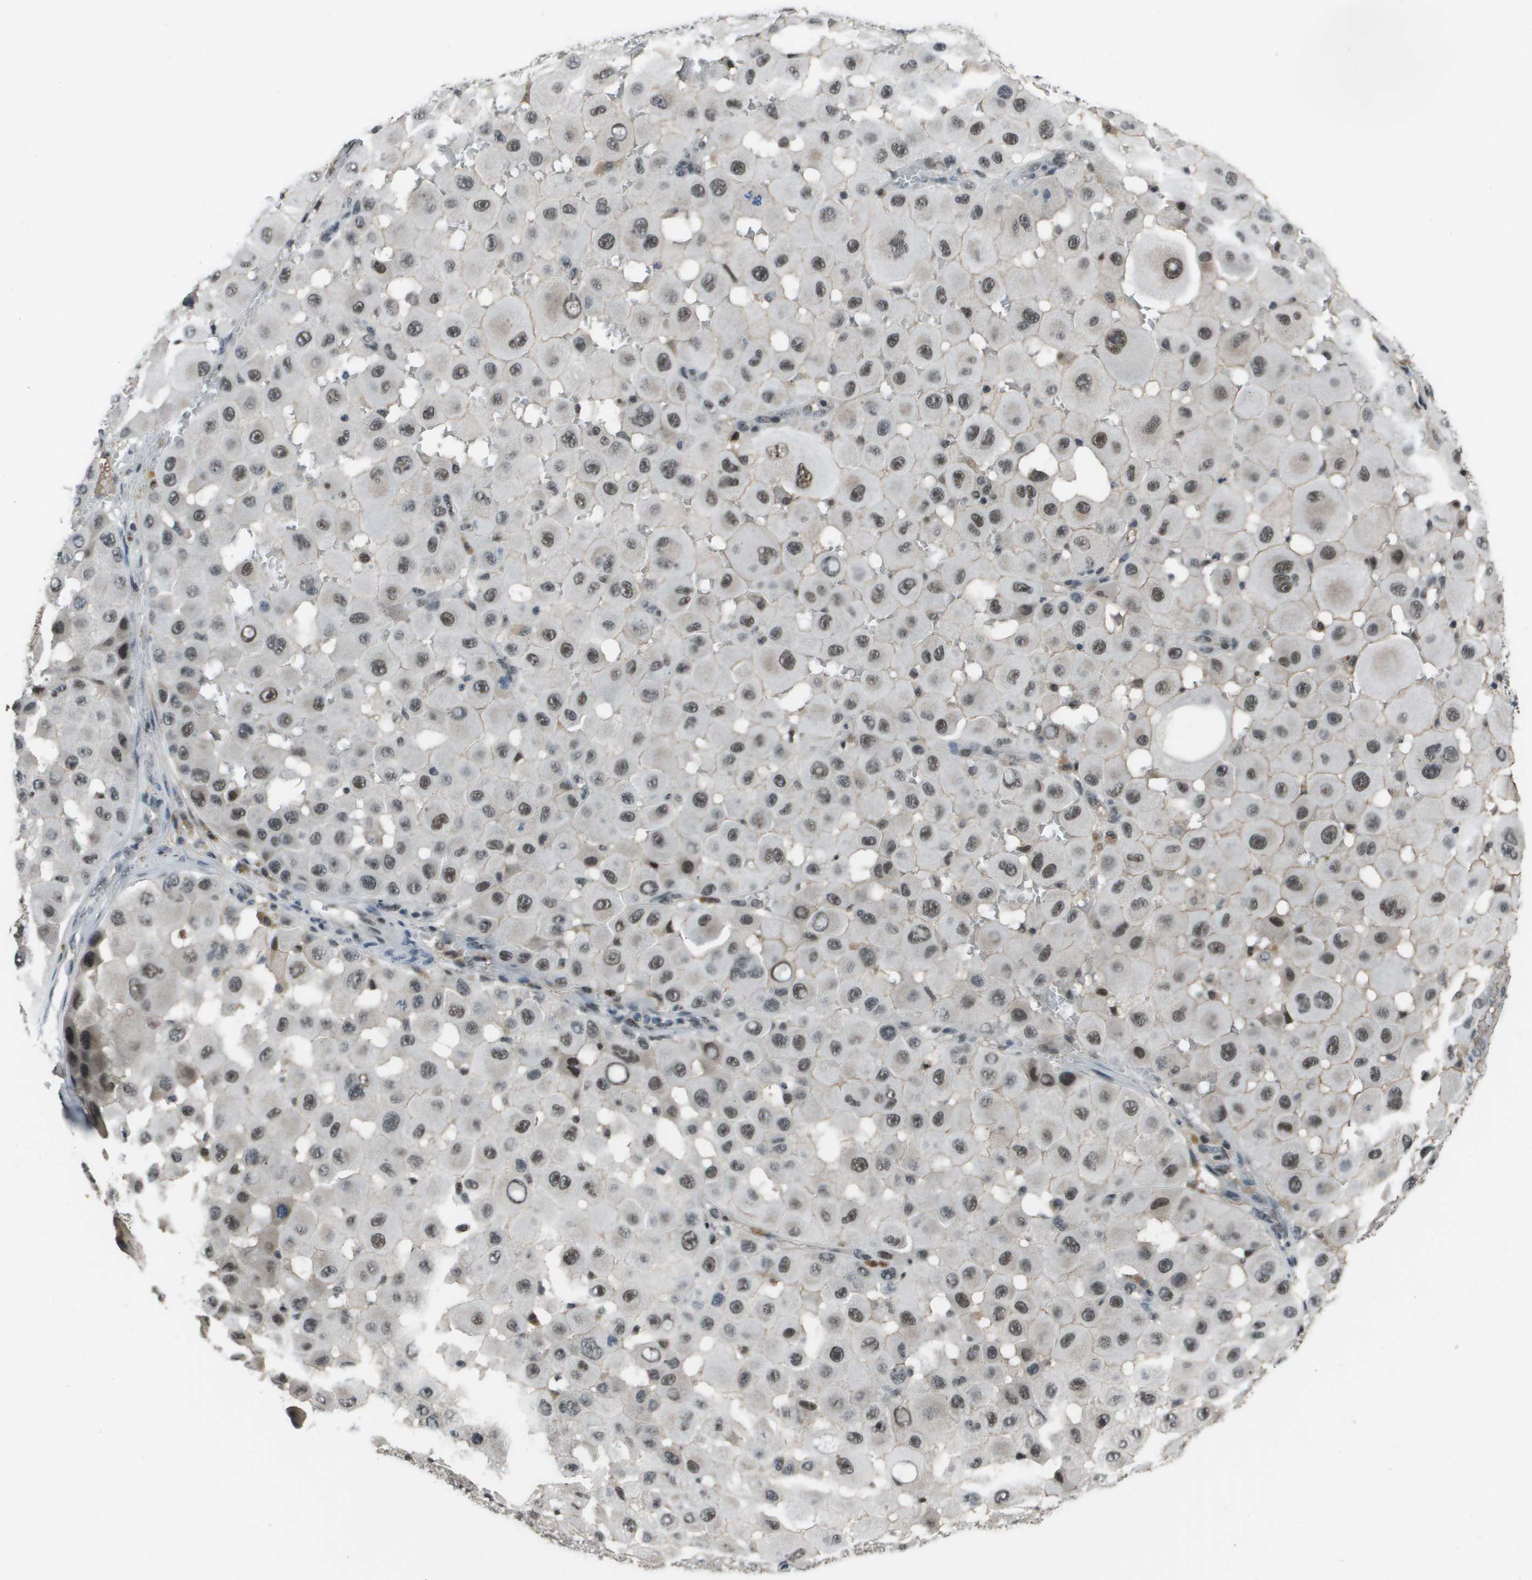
{"staining": {"intensity": "strong", "quantity": "25%-75%", "location": "nuclear"}, "tissue": "melanoma", "cell_type": "Tumor cells", "image_type": "cancer", "snomed": [{"axis": "morphology", "description": "Malignant melanoma, NOS"}, {"axis": "topography", "description": "Skin"}], "caption": "The image reveals a brown stain indicating the presence of a protein in the nuclear of tumor cells in malignant melanoma.", "gene": "THRAP3", "patient": {"sex": "female", "age": 81}}